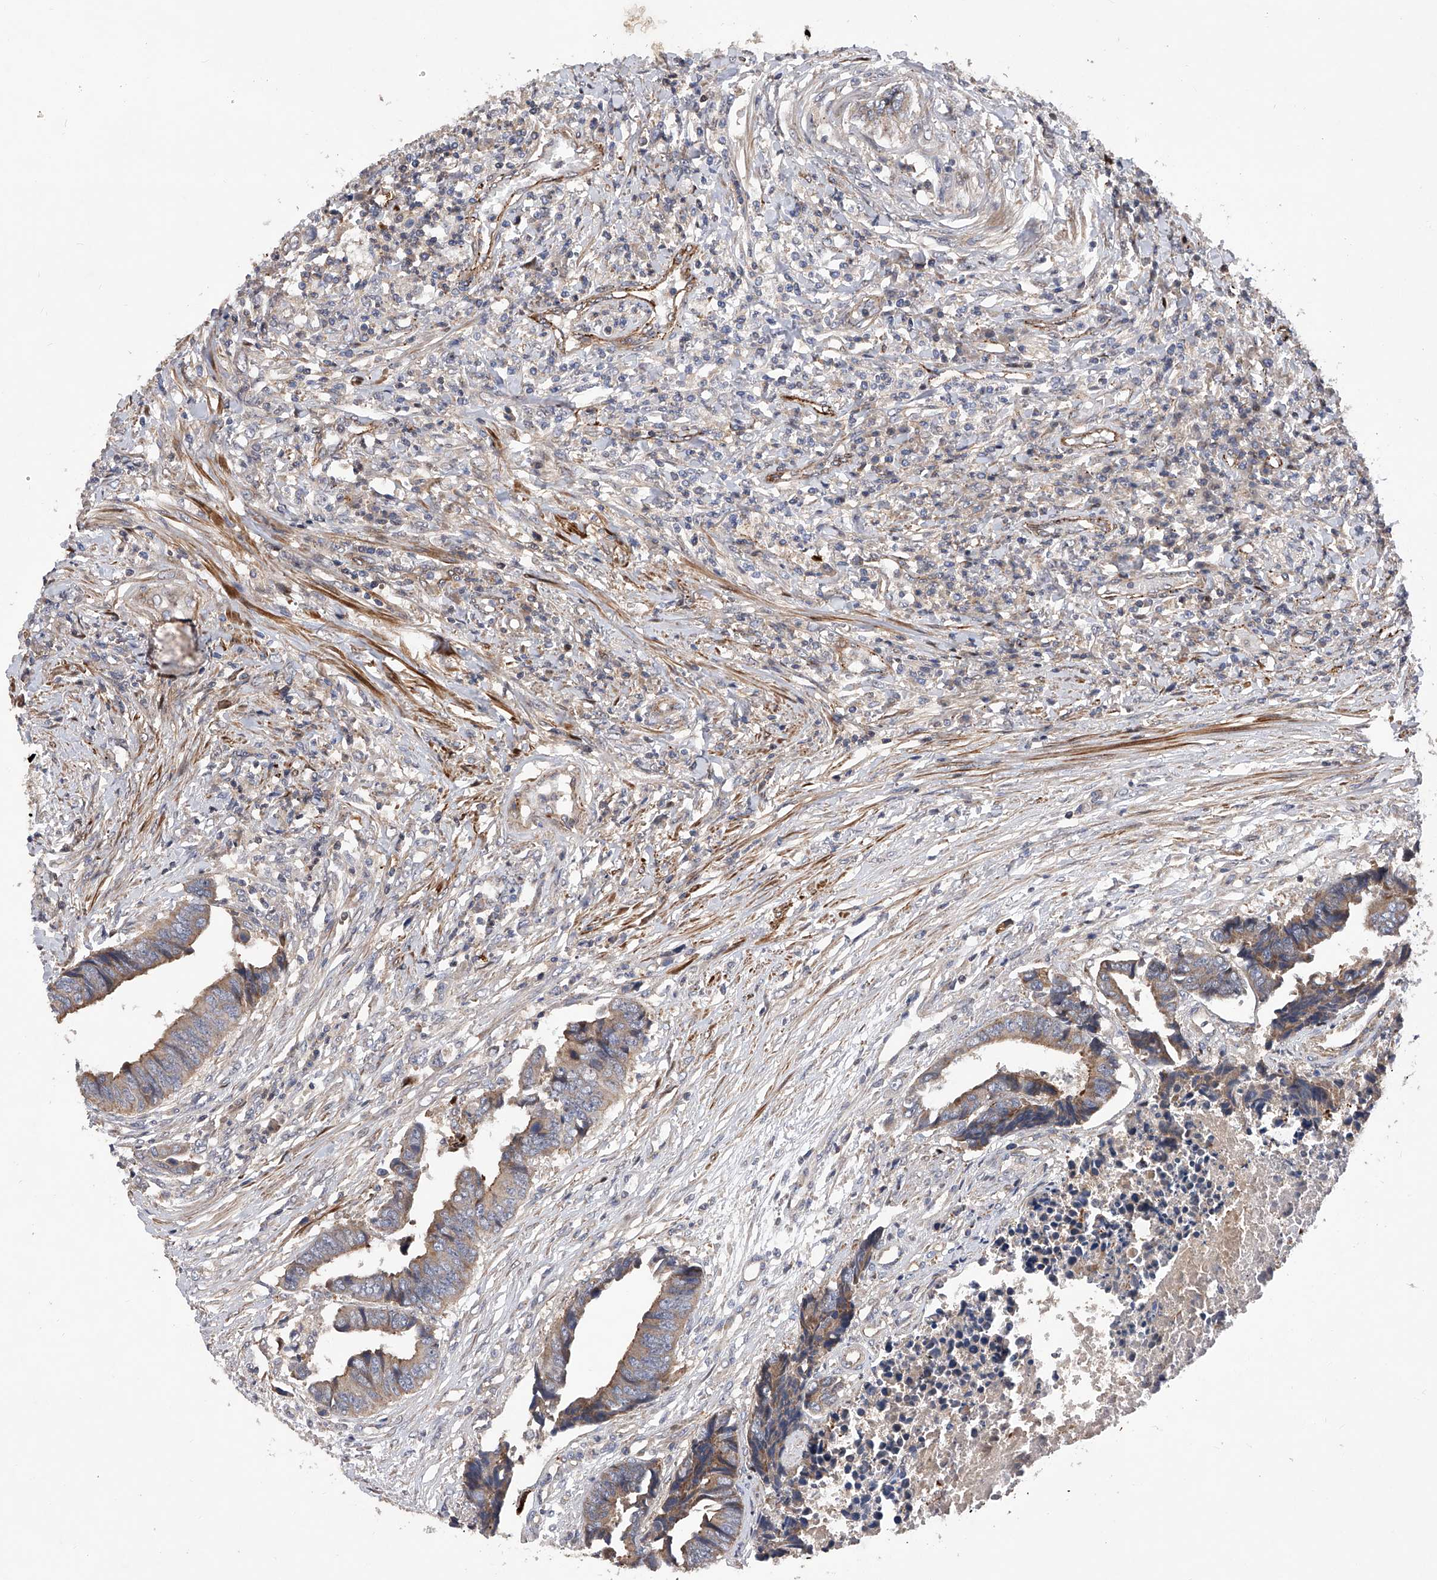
{"staining": {"intensity": "weak", "quantity": "25%-75%", "location": "cytoplasmic/membranous"}, "tissue": "colorectal cancer", "cell_type": "Tumor cells", "image_type": "cancer", "snomed": [{"axis": "morphology", "description": "Adenocarcinoma, NOS"}, {"axis": "topography", "description": "Rectum"}], "caption": "Immunohistochemical staining of human colorectal cancer (adenocarcinoma) demonstrates low levels of weak cytoplasmic/membranous expression in about 25%-75% of tumor cells. (DAB IHC with brightfield microscopy, high magnification).", "gene": "PDSS2", "patient": {"sex": "male", "age": 84}}